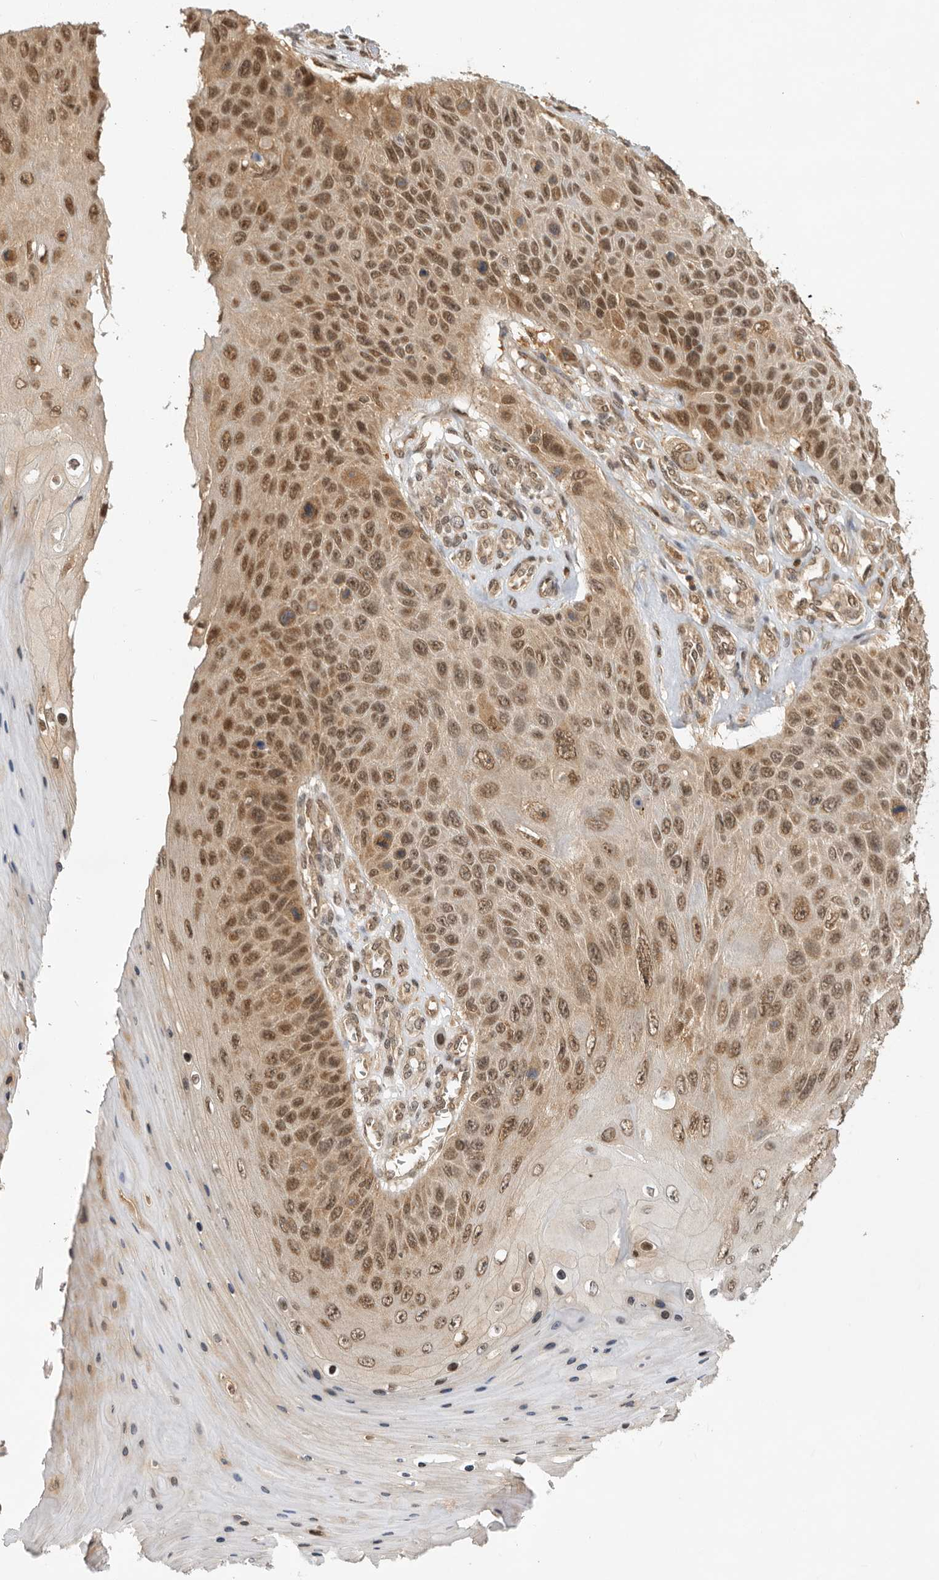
{"staining": {"intensity": "moderate", "quantity": ">75%", "location": "cytoplasmic/membranous,nuclear"}, "tissue": "skin cancer", "cell_type": "Tumor cells", "image_type": "cancer", "snomed": [{"axis": "morphology", "description": "Squamous cell carcinoma, NOS"}, {"axis": "topography", "description": "Skin"}], "caption": "Moderate cytoplasmic/membranous and nuclear positivity is appreciated in about >75% of tumor cells in skin cancer (squamous cell carcinoma). (DAB = brown stain, brightfield microscopy at high magnification).", "gene": "ADPRS", "patient": {"sex": "female", "age": 88}}